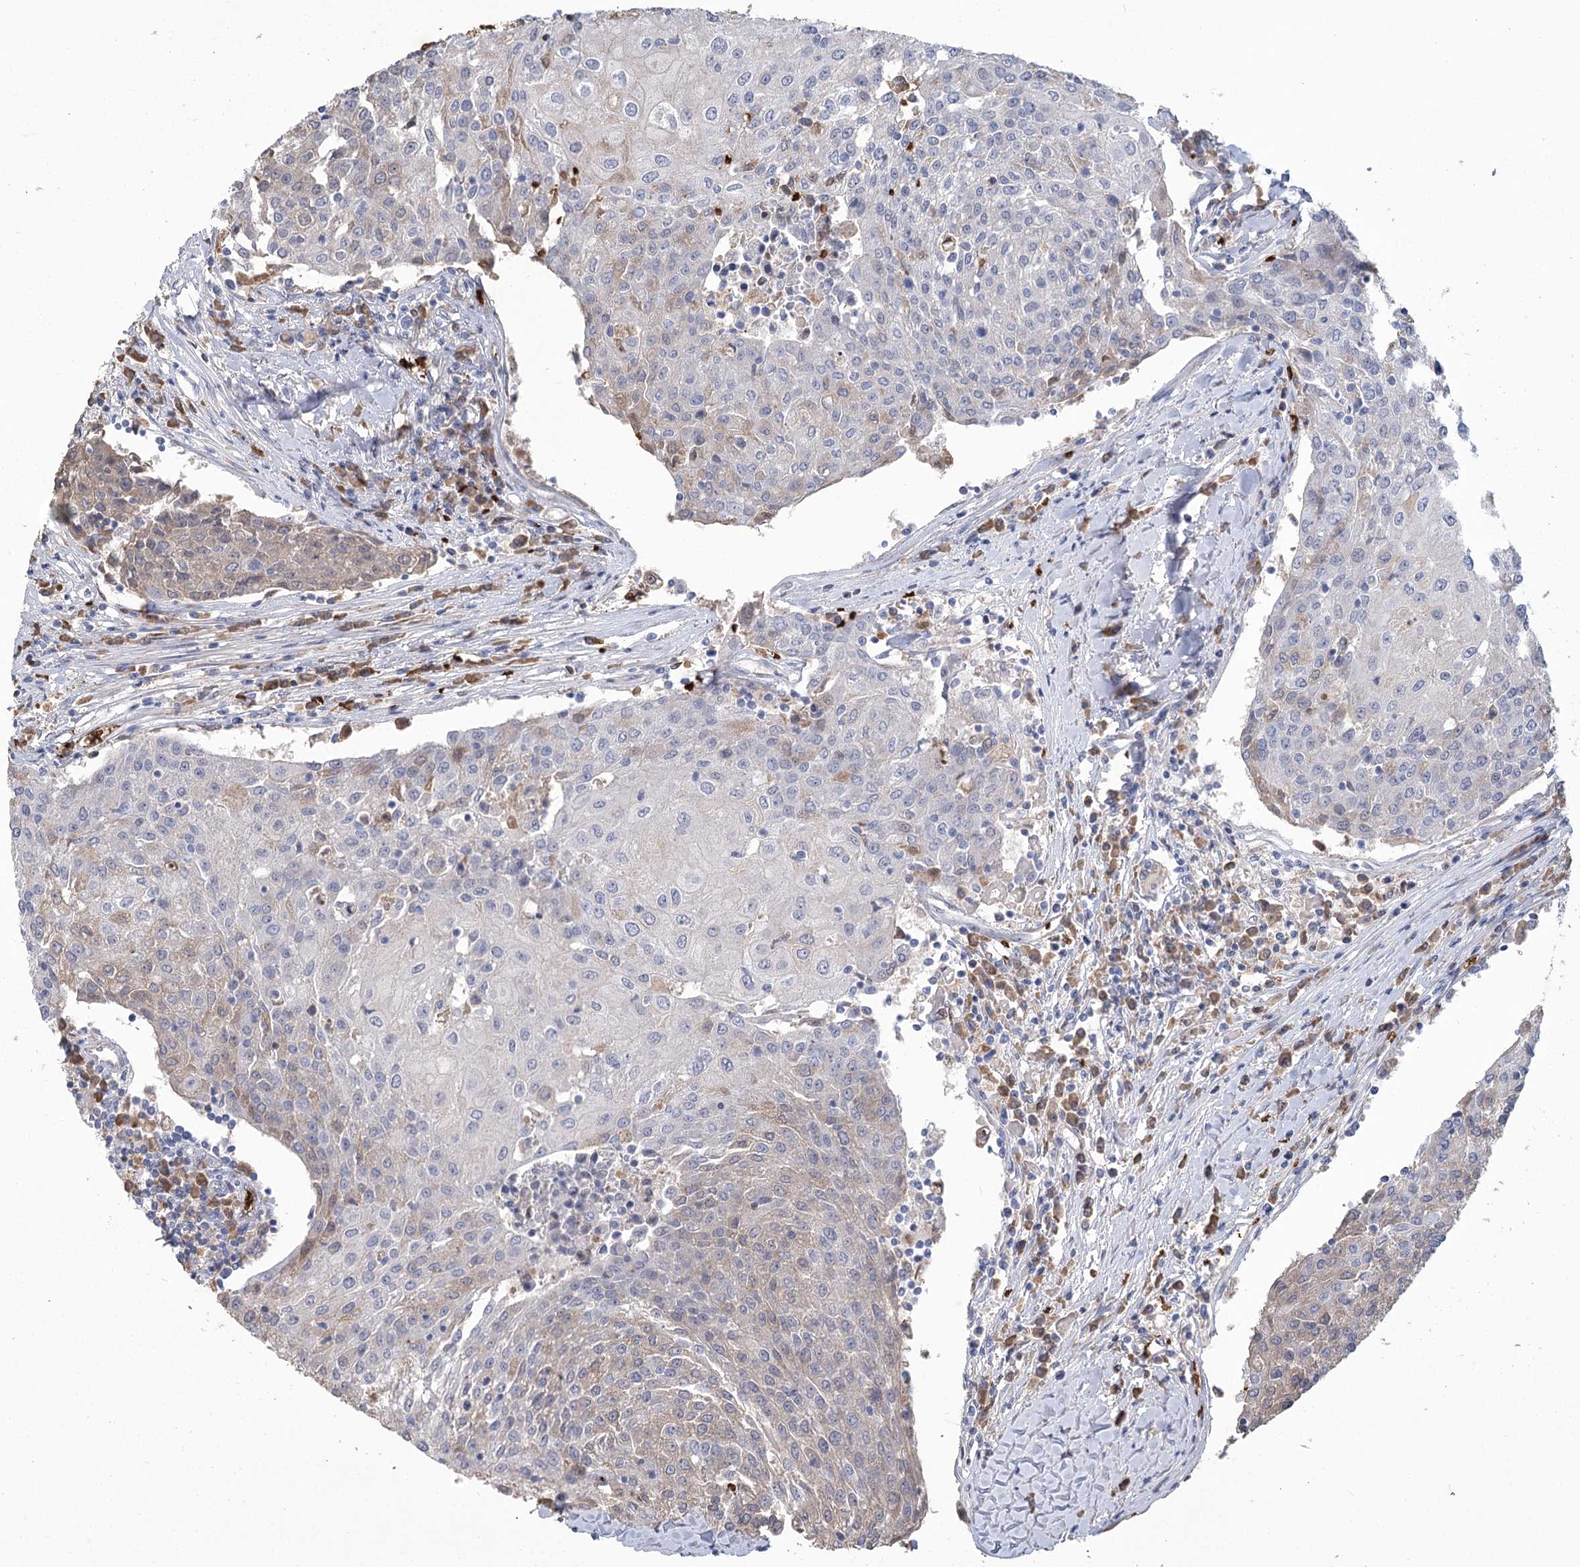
{"staining": {"intensity": "weak", "quantity": "<25%", "location": "cytoplasmic/membranous"}, "tissue": "urothelial cancer", "cell_type": "Tumor cells", "image_type": "cancer", "snomed": [{"axis": "morphology", "description": "Urothelial carcinoma, High grade"}, {"axis": "topography", "description": "Urinary bladder"}], "caption": "An IHC histopathology image of high-grade urothelial carcinoma is shown. There is no staining in tumor cells of high-grade urothelial carcinoma.", "gene": "HBA1", "patient": {"sex": "female", "age": 85}}